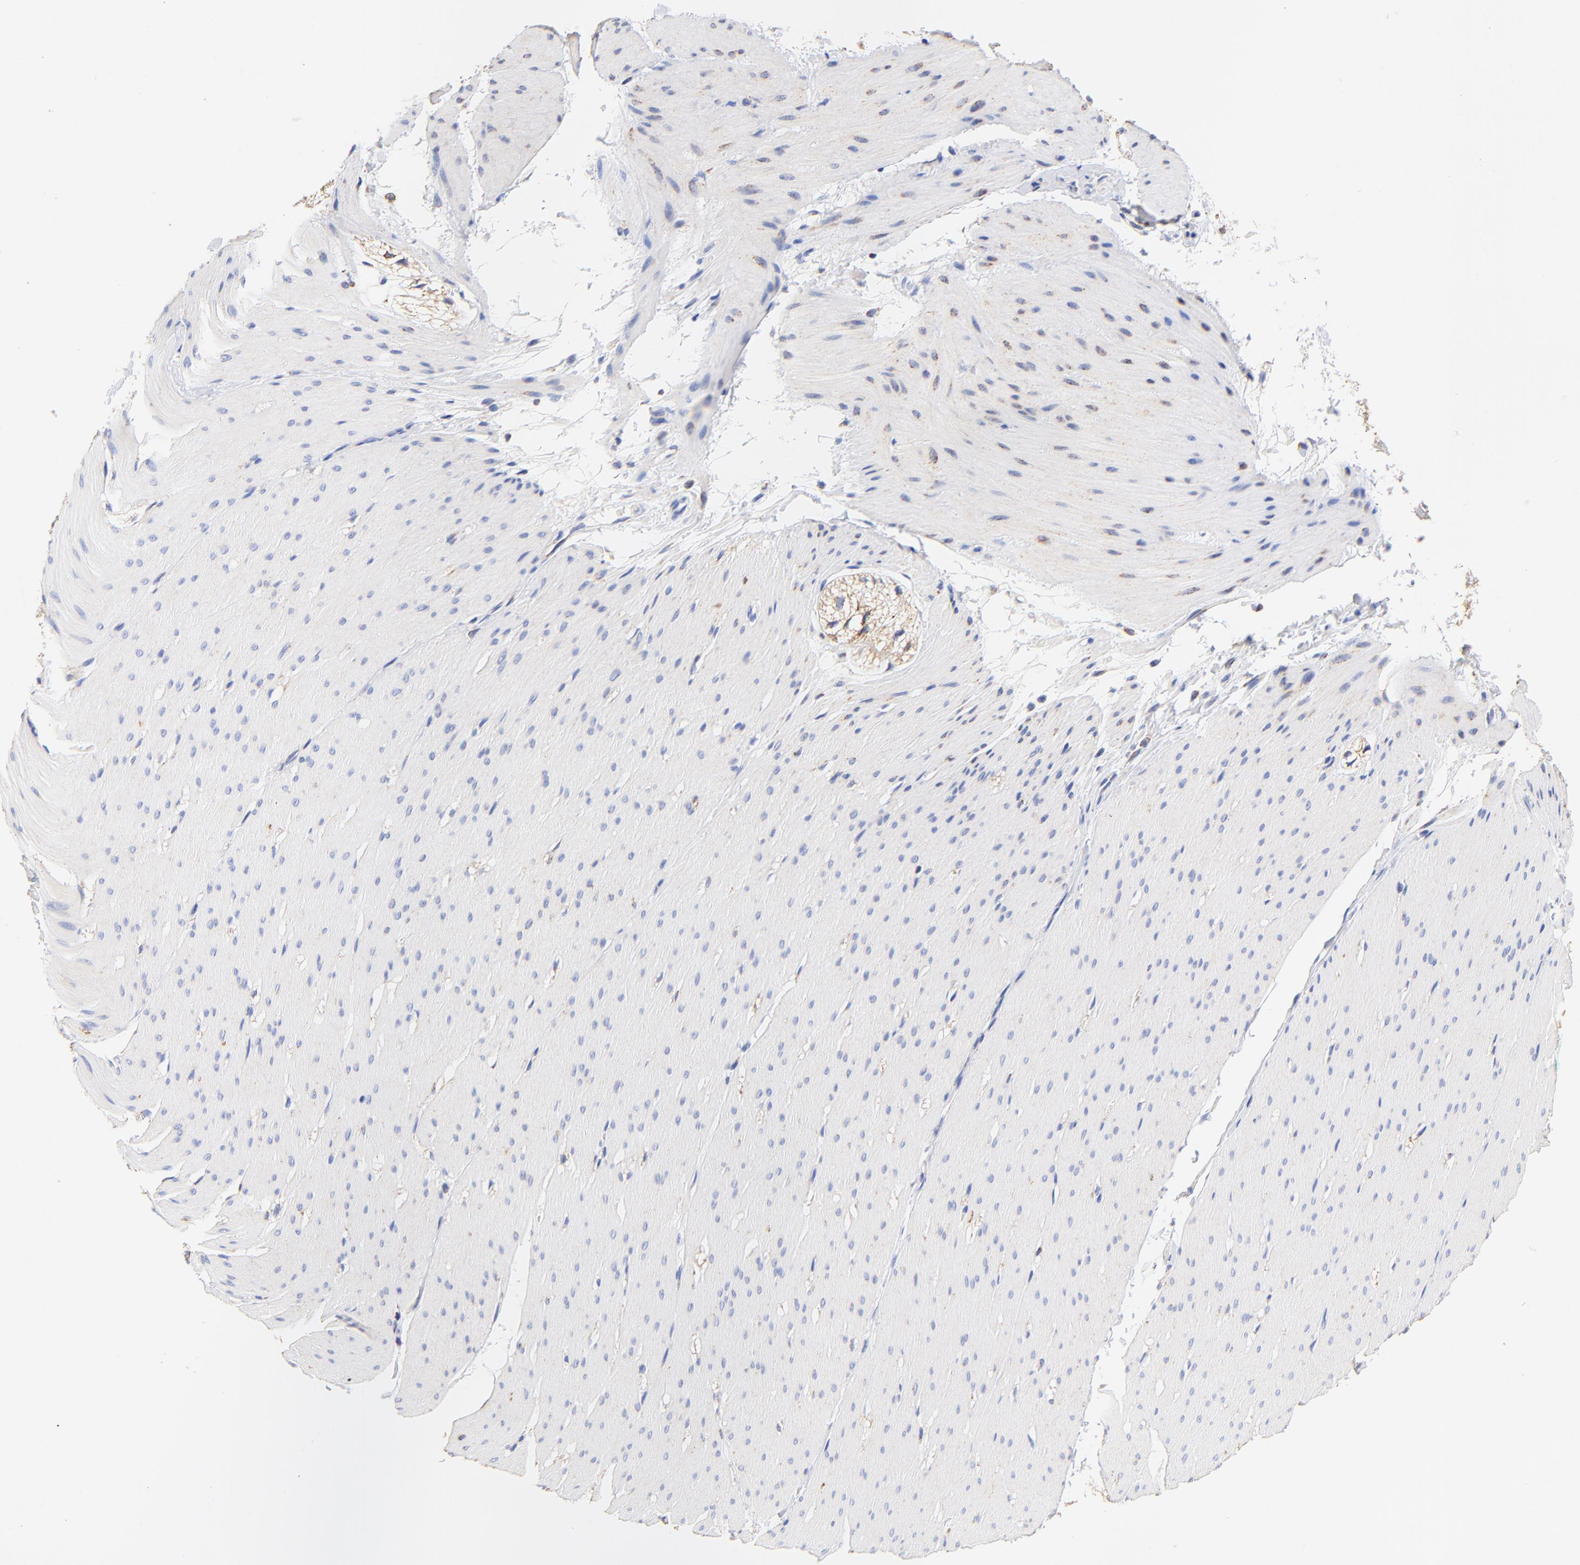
{"staining": {"intensity": "strong", "quantity": "25%-75%", "location": "cytoplasmic/membranous"}, "tissue": "smooth muscle", "cell_type": "Smooth muscle cells", "image_type": "normal", "snomed": [{"axis": "morphology", "description": "Normal tissue, NOS"}, {"axis": "topography", "description": "Smooth muscle"}, {"axis": "topography", "description": "Colon"}], "caption": "A high-resolution photomicrograph shows immunohistochemistry staining of unremarkable smooth muscle, which shows strong cytoplasmic/membranous staining in approximately 25%-75% of smooth muscle cells. Ihc stains the protein of interest in brown and the nuclei are stained blue.", "gene": "ATP5F1D", "patient": {"sex": "male", "age": 67}}